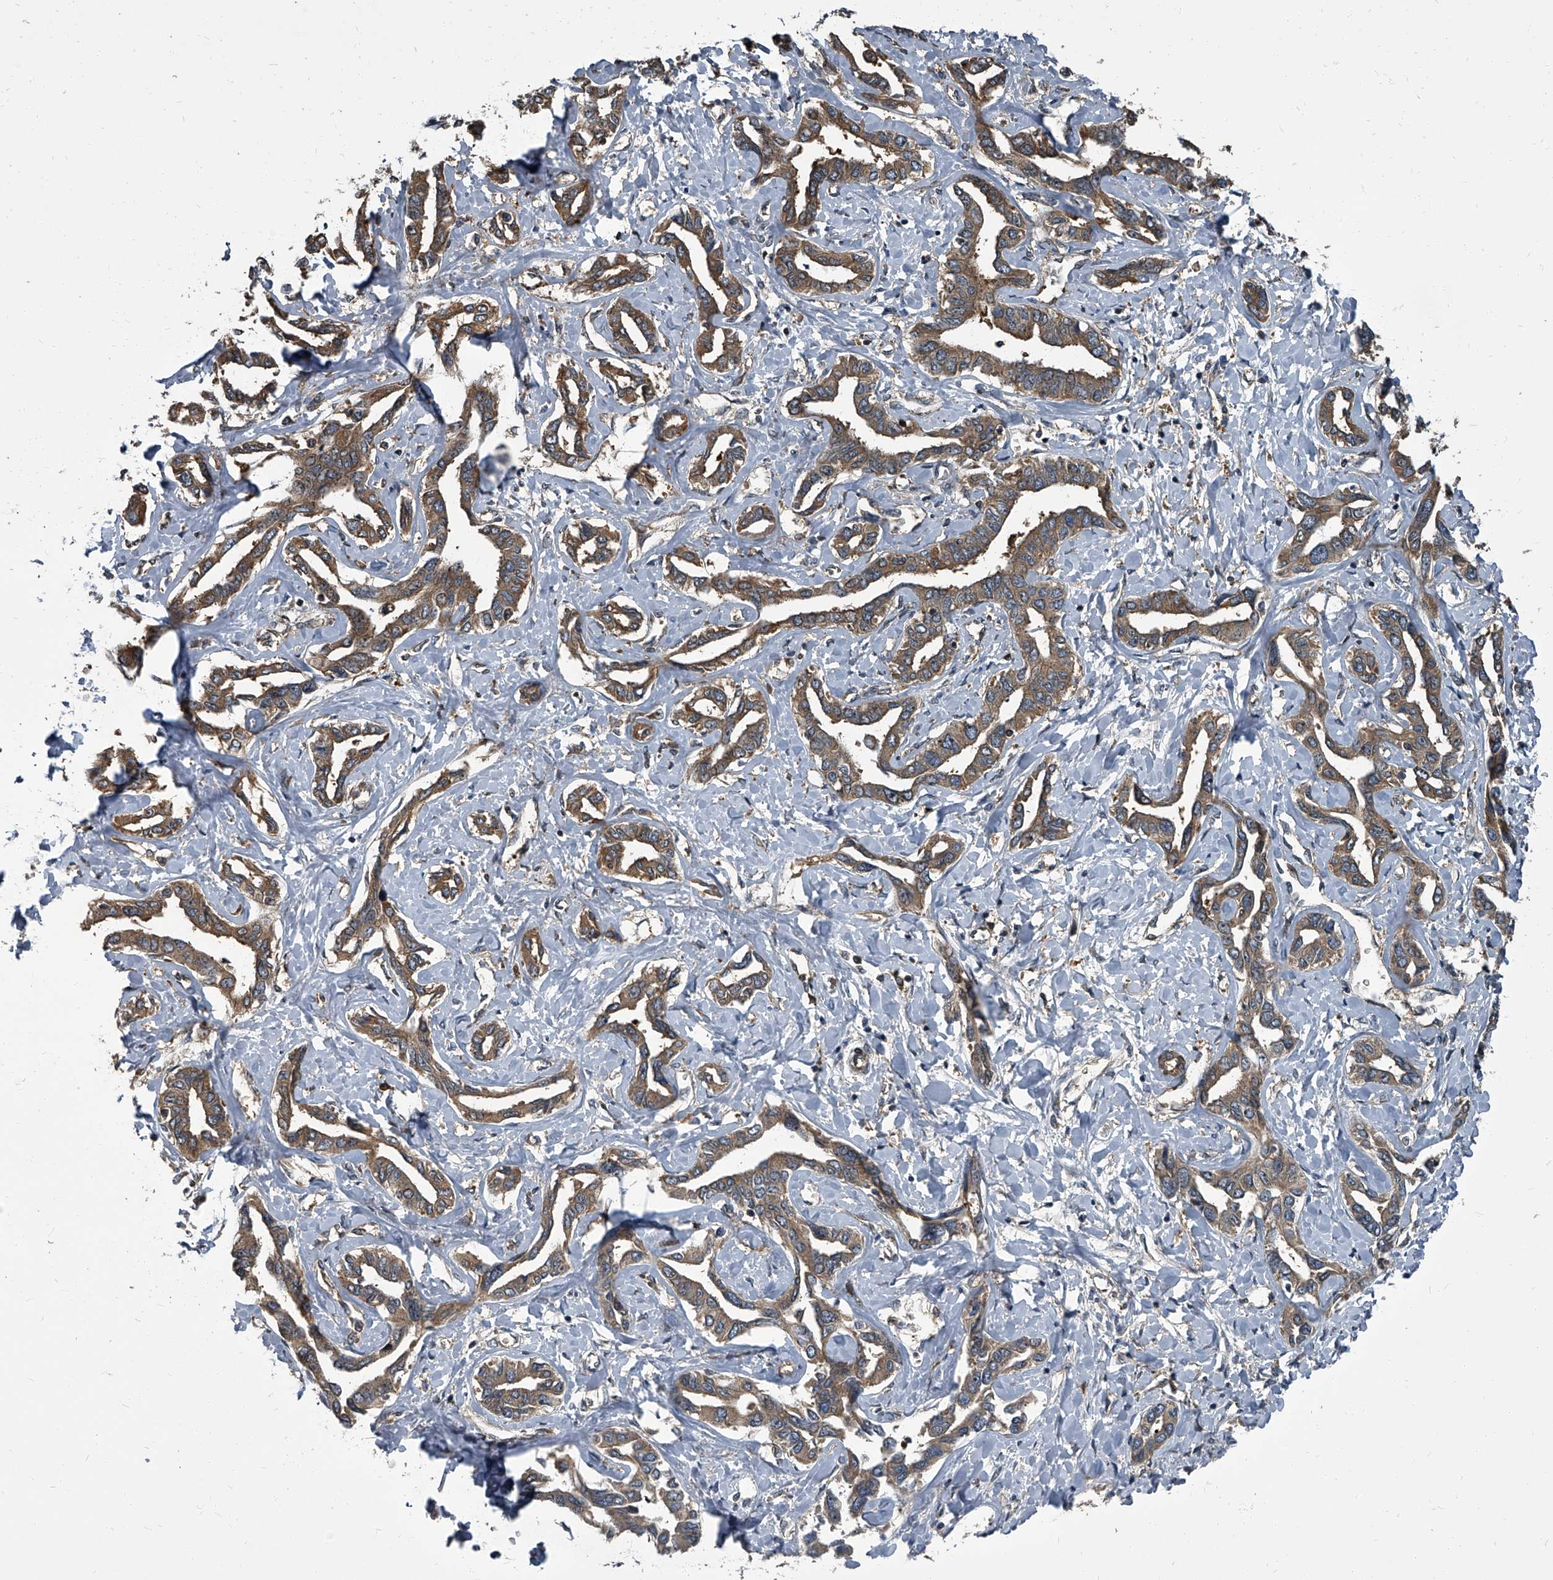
{"staining": {"intensity": "moderate", "quantity": ">75%", "location": "cytoplasmic/membranous"}, "tissue": "liver cancer", "cell_type": "Tumor cells", "image_type": "cancer", "snomed": [{"axis": "morphology", "description": "Cholangiocarcinoma"}, {"axis": "topography", "description": "Liver"}], "caption": "Protein staining of cholangiocarcinoma (liver) tissue shows moderate cytoplasmic/membranous expression in about >75% of tumor cells. Immunohistochemistry (ihc) stains the protein of interest in brown and the nuclei are stained blue.", "gene": "CDV3", "patient": {"sex": "male", "age": 59}}